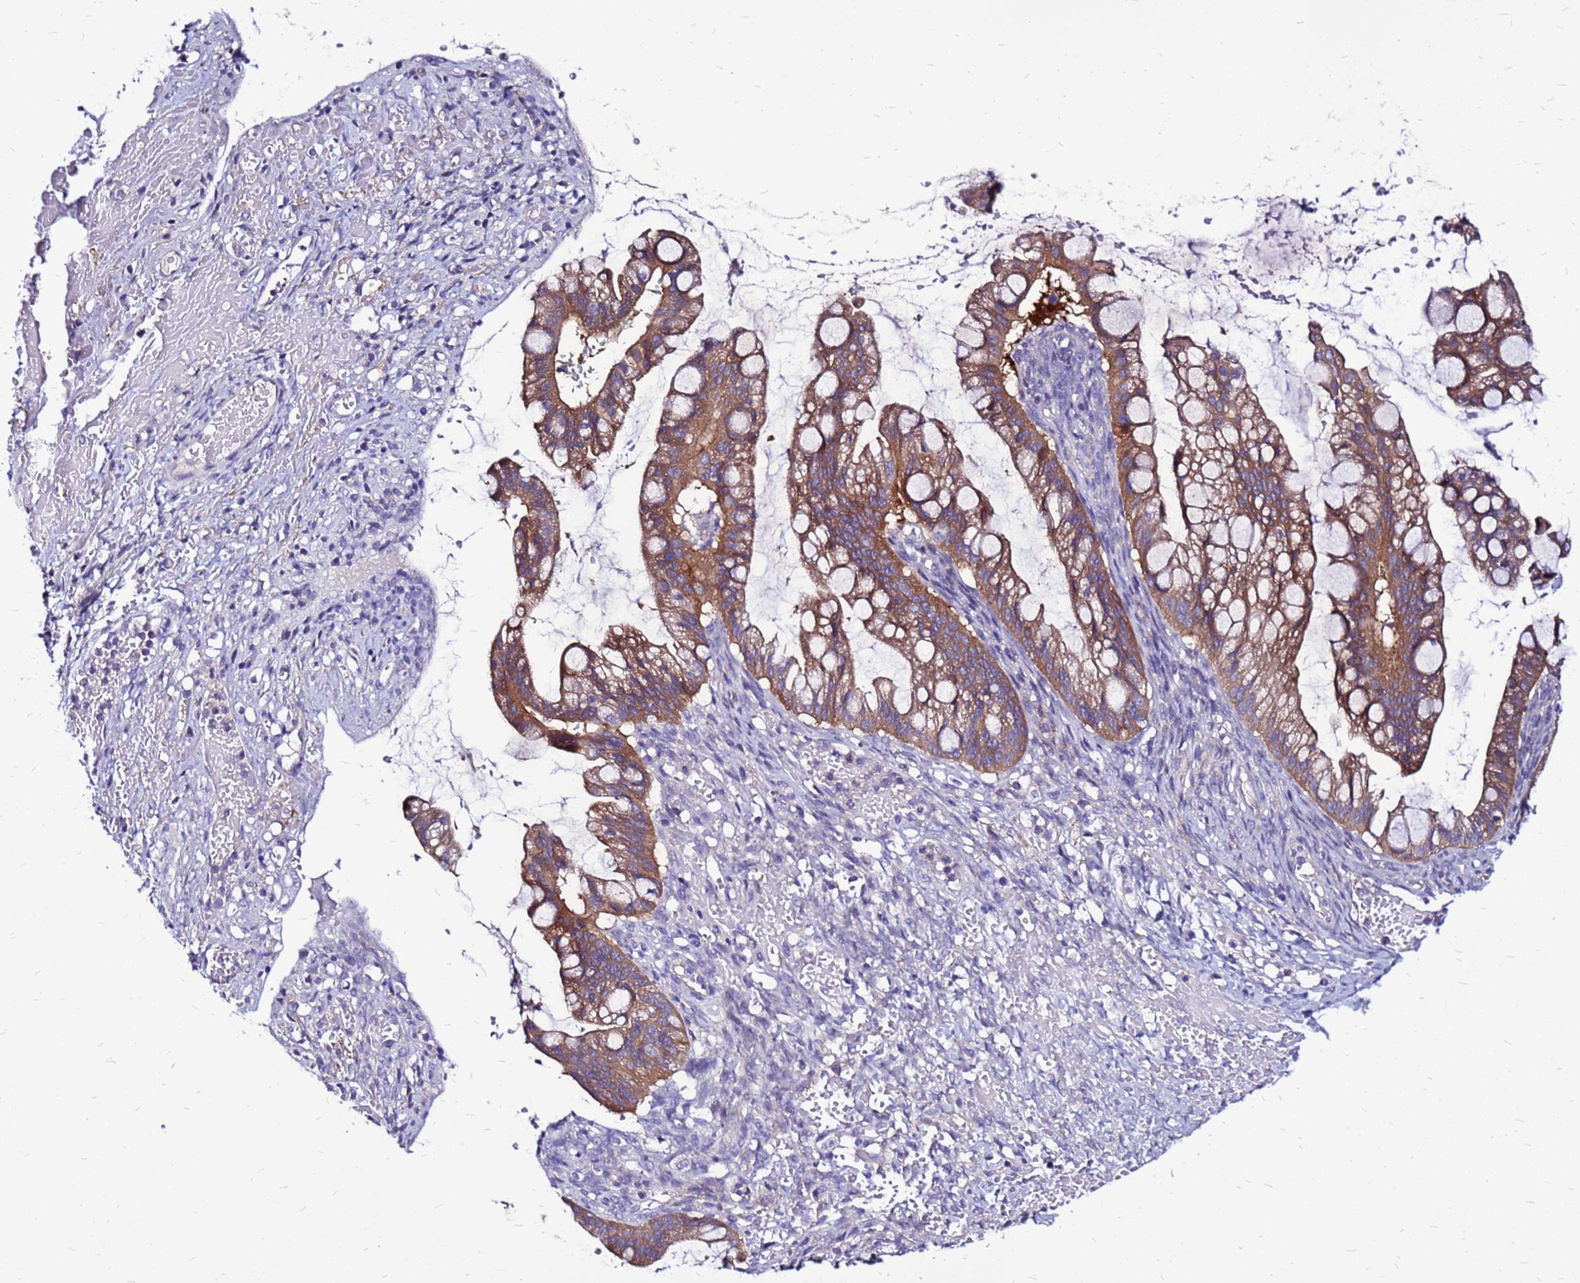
{"staining": {"intensity": "moderate", "quantity": ">75%", "location": "cytoplasmic/membranous"}, "tissue": "ovarian cancer", "cell_type": "Tumor cells", "image_type": "cancer", "snomed": [{"axis": "morphology", "description": "Cystadenocarcinoma, mucinous, NOS"}, {"axis": "topography", "description": "Ovary"}], "caption": "Mucinous cystadenocarcinoma (ovarian) stained for a protein shows moderate cytoplasmic/membranous positivity in tumor cells. The protein is shown in brown color, while the nuclei are stained blue.", "gene": "ARHGEF5", "patient": {"sex": "female", "age": 73}}